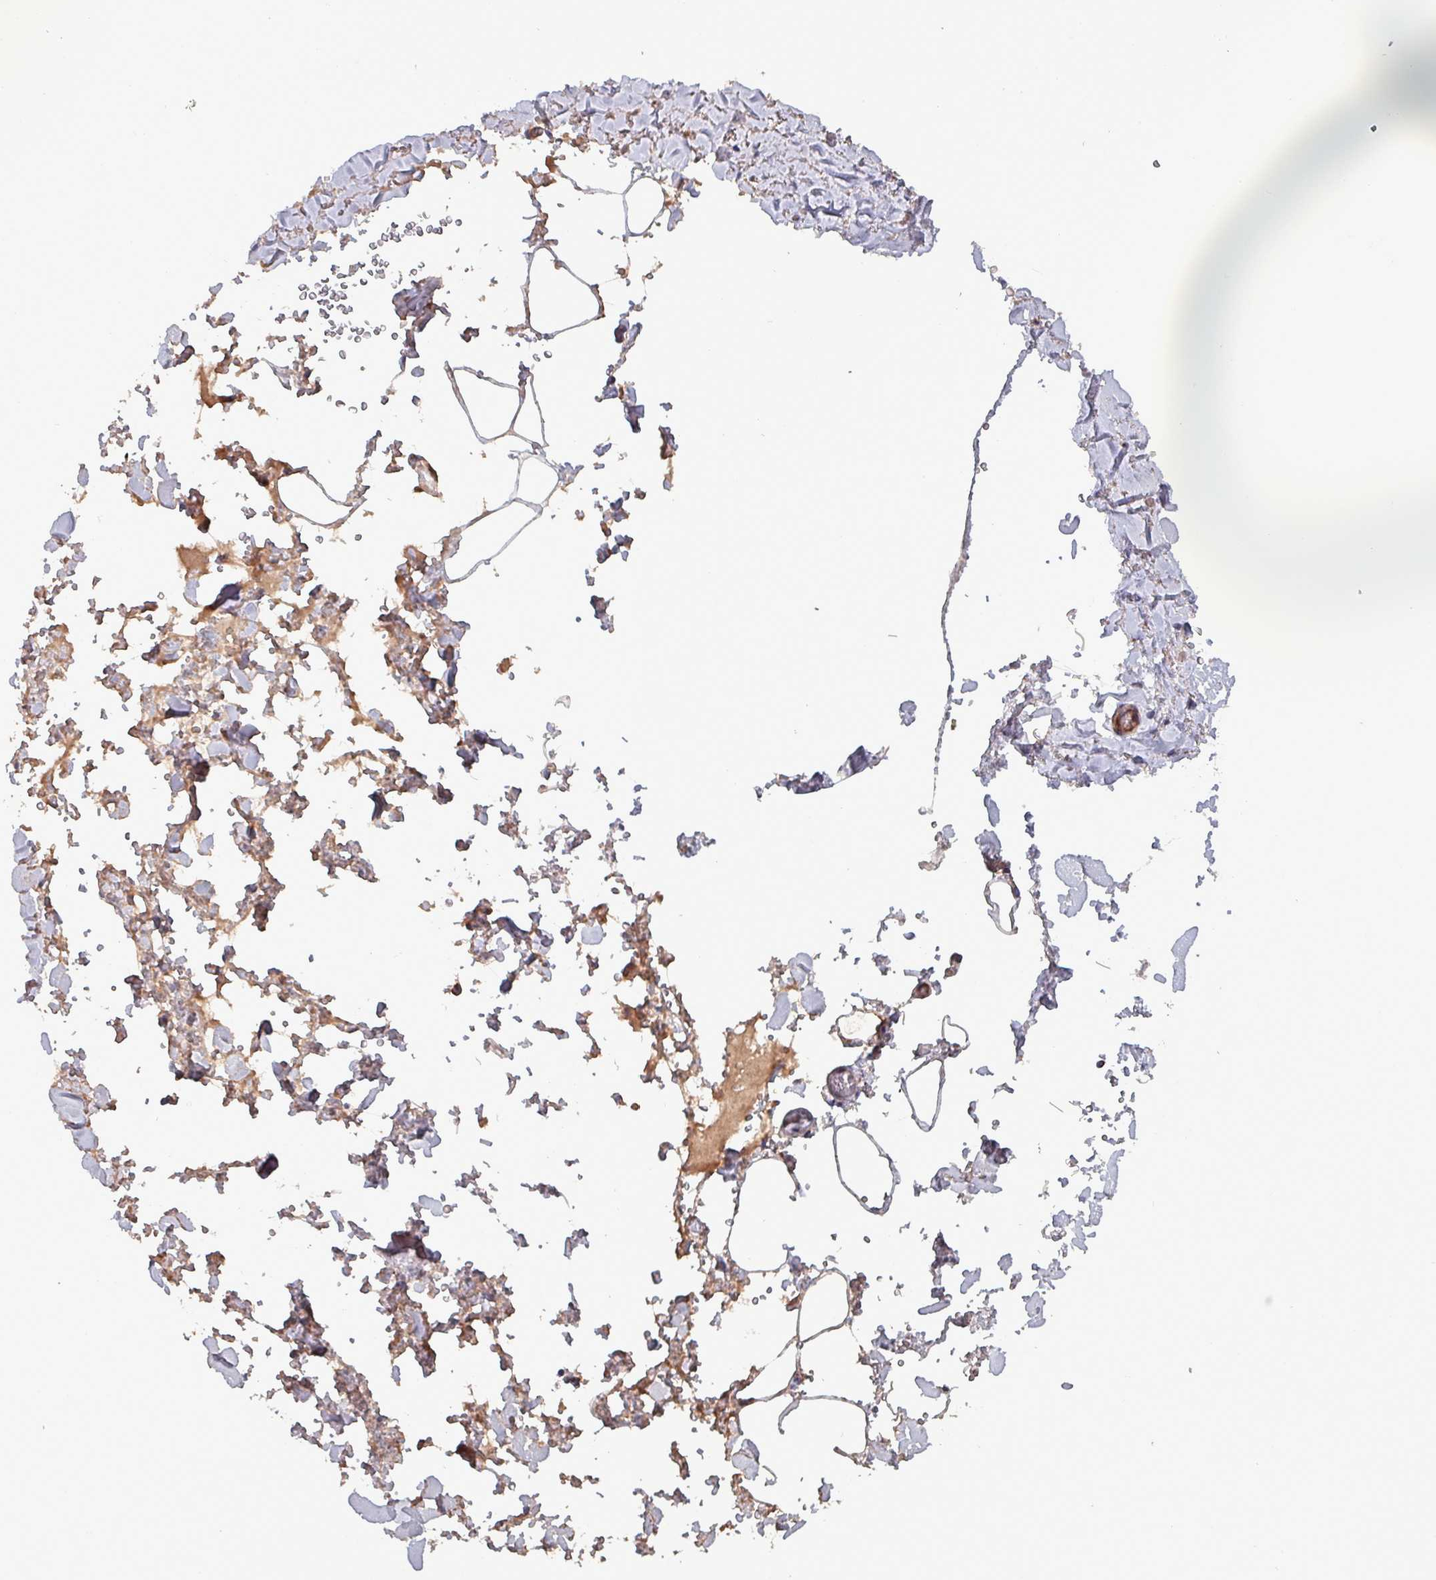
{"staining": {"intensity": "negative", "quantity": "none", "location": "none"}, "tissue": "adipose tissue", "cell_type": "Adipocytes", "image_type": "normal", "snomed": [{"axis": "morphology", "description": "Normal tissue, NOS"}, {"axis": "topography", "description": "Rectum"}, {"axis": "topography", "description": "Peripheral nerve tissue"}], "caption": "This histopathology image is of normal adipose tissue stained with immunohistochemistry (IHC) to label a protein in brown with the nuclei are counter-stained blue. There is no expression in adipocytes.", "gene": "ZNF322", "patient": {"sex": "female", "age": 69}}